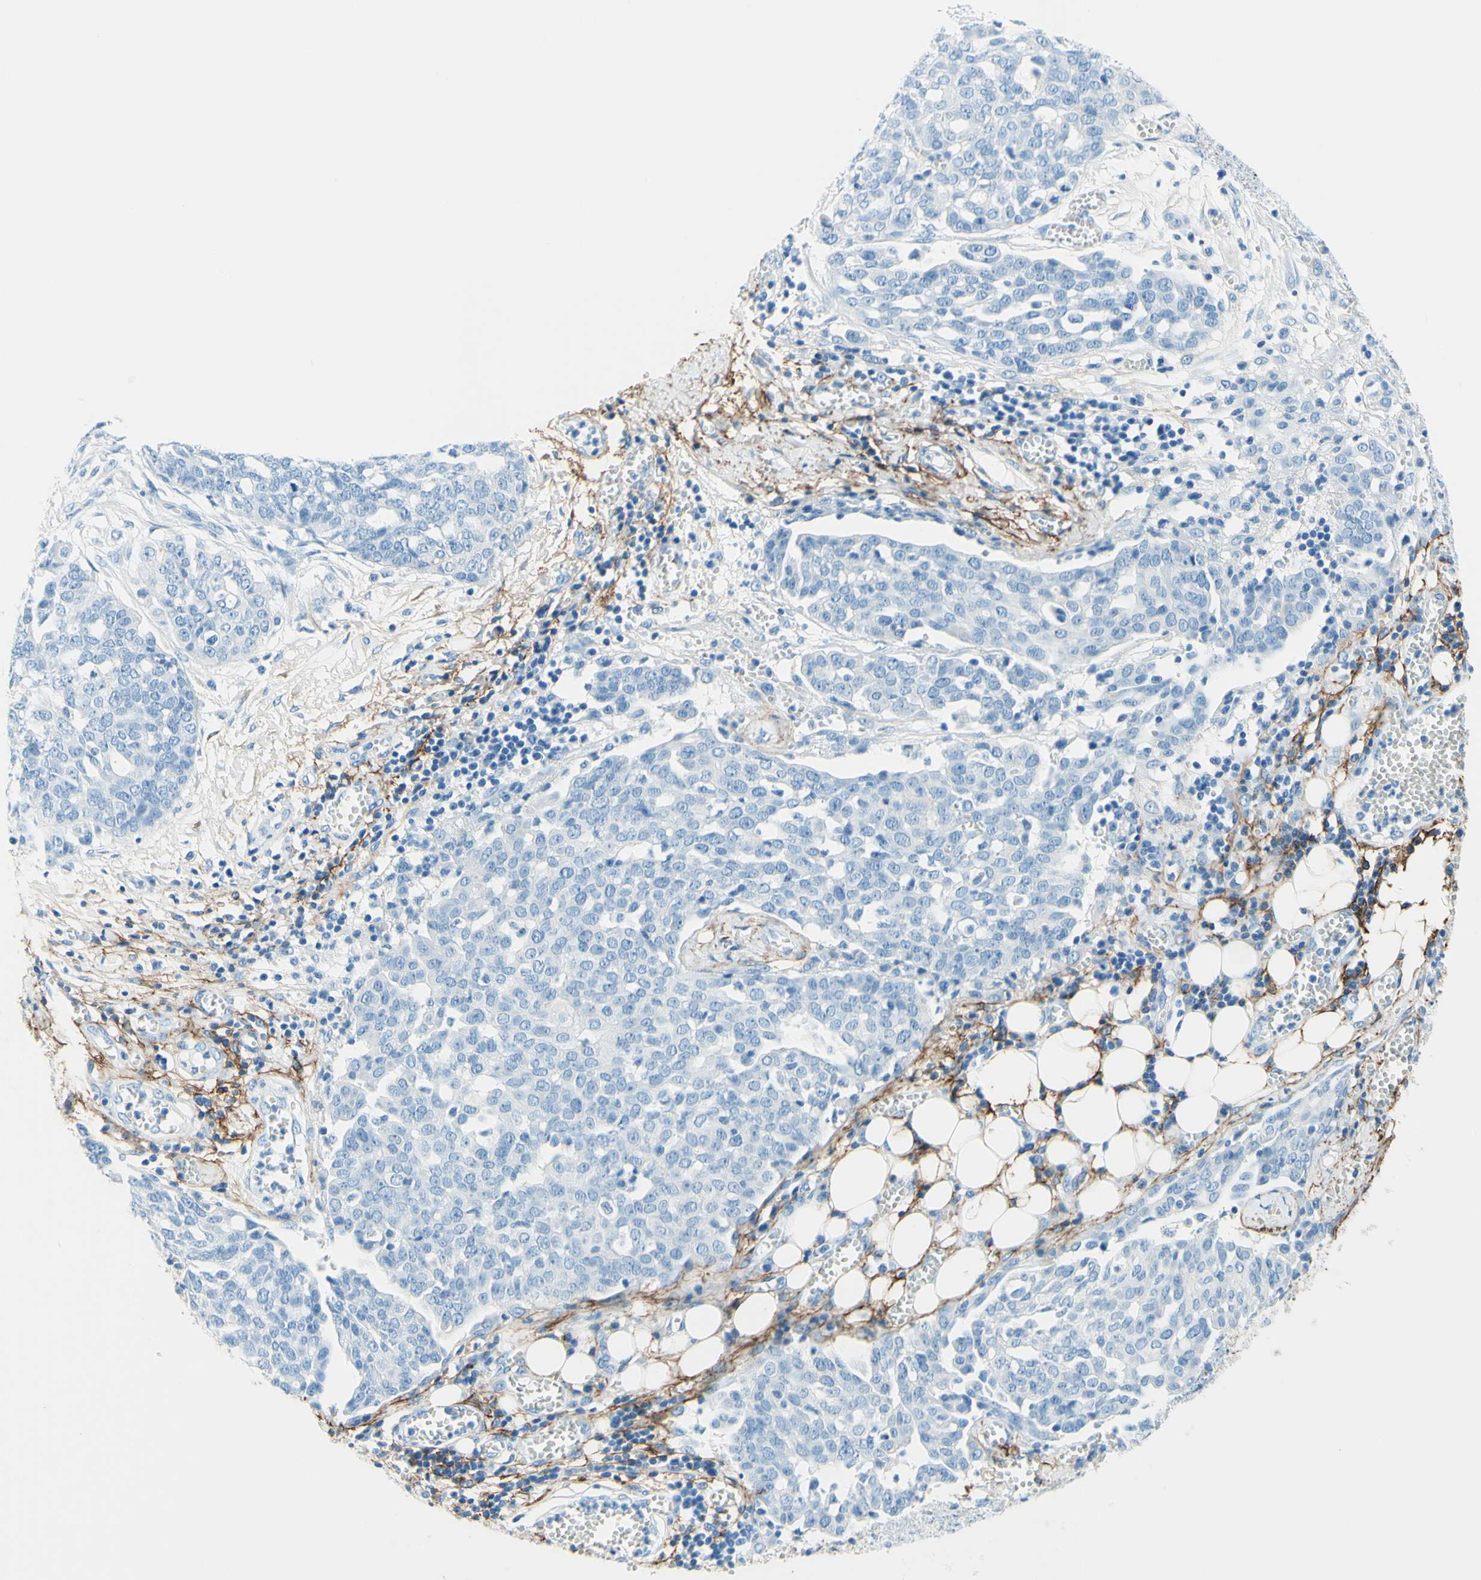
{"staining": {"intensity": "negative", "quantity": "none", "location": "none"}, "tissue": "ovarian cancer", "cell_type": "Tumor cells", "image_type": "cancer", "snomed": [{"axis": "morphology", "description": "Cystadenocarcinoma, serous, NOS"}, {"axis": "topography", "description": "Soft tissue"}, {"axis": "topography", "description": "Ovary"}], "caption": "This is a image of immunohistochemistry (IHC) staining of ovarian cancer, which shows no expression in tumor cells.", "gene": "MFAP5", "patient": {"sex": "female", "age": 57}}